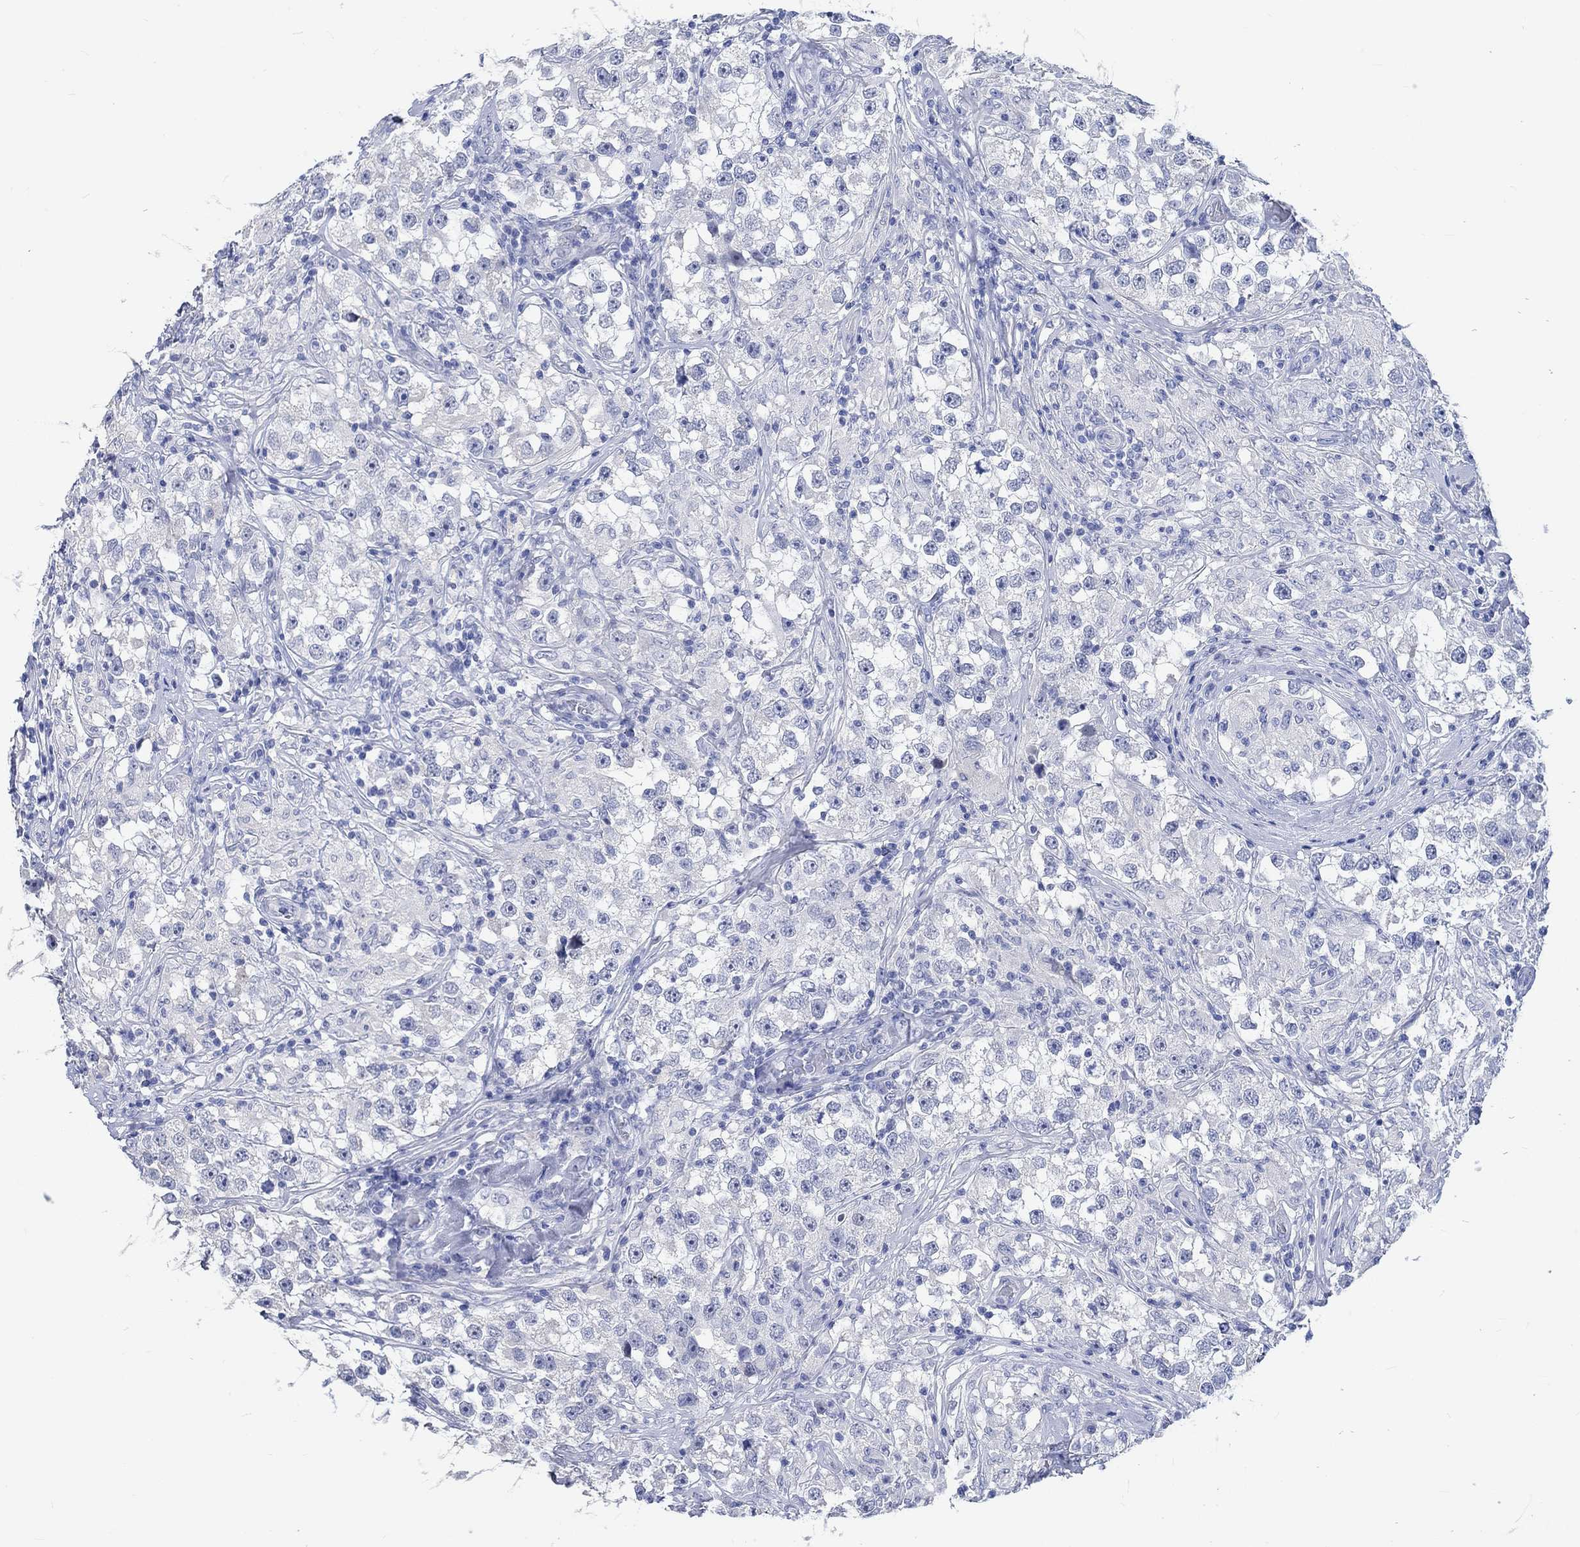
{"staining": {"intensity": "negative", "quantity": "none", "location": "none"}, "tissue": "testis cancer", "cell_type": "Tumor cells", "image_type": "cancer", "snomed": [{"axis": "morphology", "description": "Seminoma, NOS"}, {"axis": "topography", "description": "Testis"}], "caption": "Testis cancer stained for a protein using IHC shows no staining tumor cells.", "gene": "C4orf47", "patient": {"sex": "male", "age": 46}}